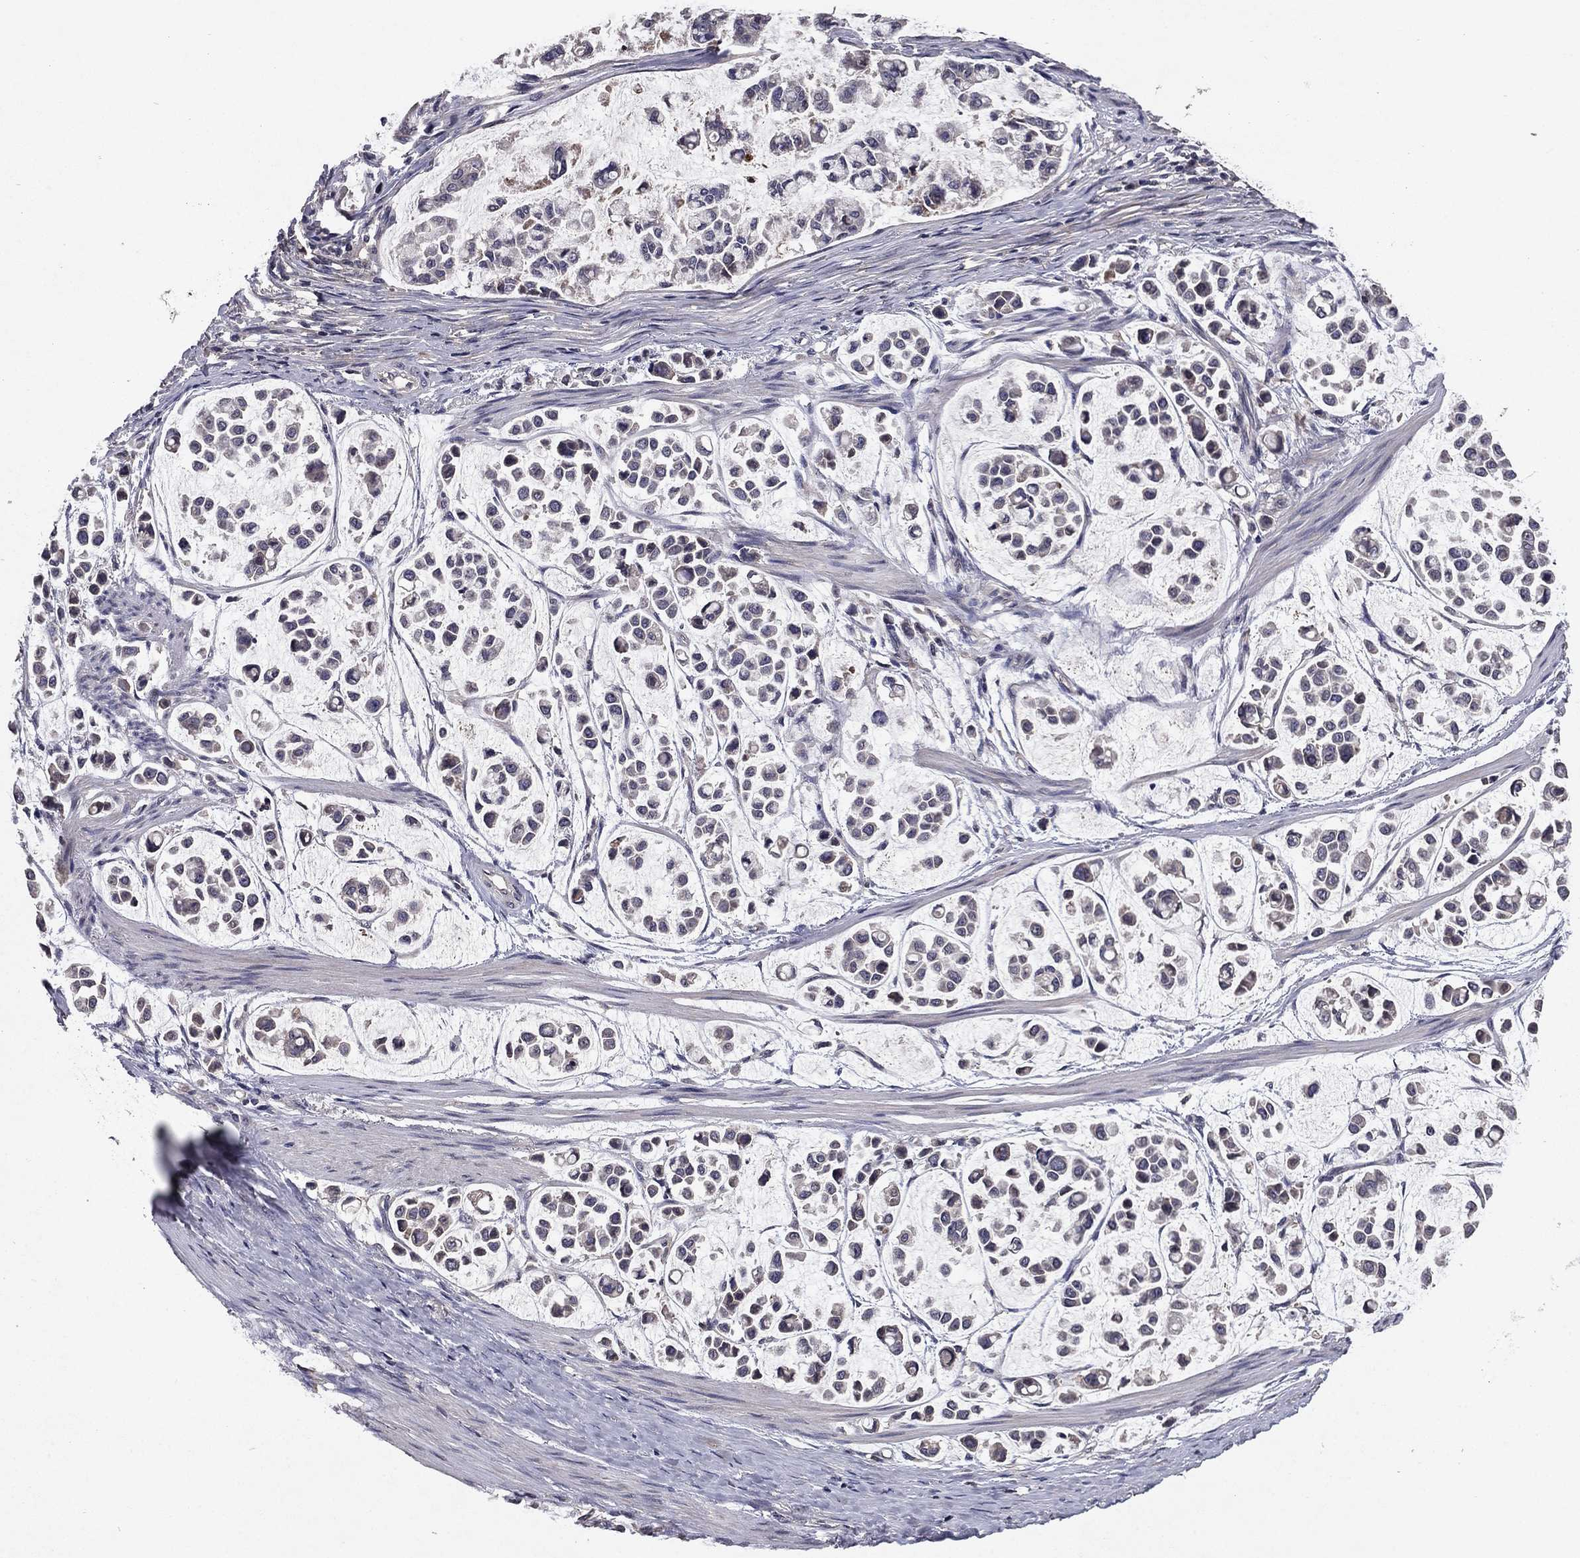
{"staining": {"intensity": "weak", "quantity": "<25%", "location": "cytoplasmic/membranous"}, "tissue": "stomach cancer", "cell_type": "Tumor cells", "image_type": "cancer", "snomed": [{"axis": "morphology", "description": "Adenocarcinoma, NOS"}, {"axis": "topography", "description": "Stomach"}], "caption": "The IHC image has no significant expression in tumor cells of stomach cancer (adenocarcinoma) tissue. The staining is performed using DAB brown chromogen with nuclei counter-stained in using hematoxylin.", "gene": "PROS1", "patient": {"sex": "male", "age": 82}}